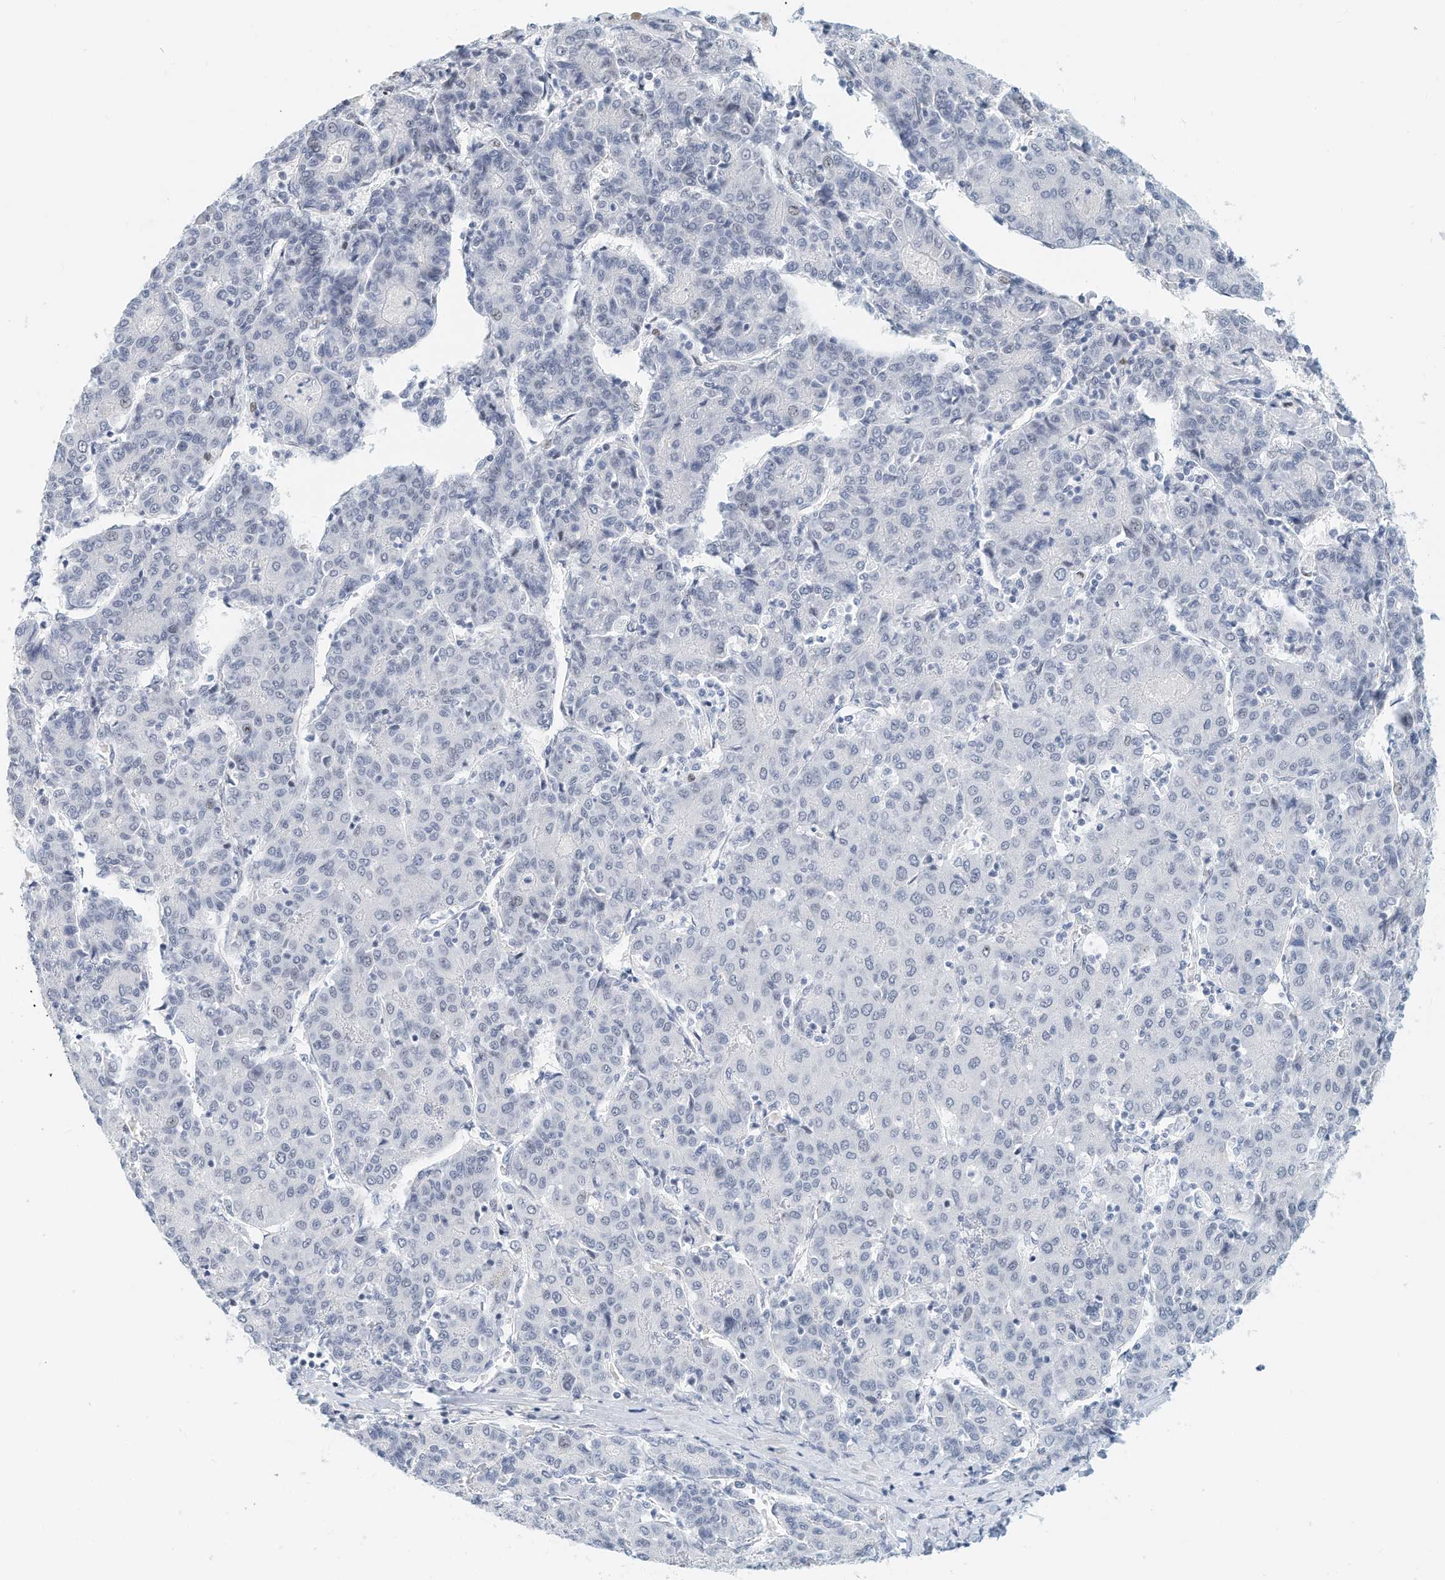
{"staining": {"intensity": "negative", "quantity": "none", "location": "none"}, "tissue": "liver cancer", "cell_type": "Tumor cells", "image_type": "cancer", "snomed": [{"axis": "morphology", "description": "Carcinoma, Hepatocellular, NOS"}, {"axis": "topography", "description": "Liver"}], "caption": "IHC photomicrograph of neoplastic tissue: human liver cancer (hepatocellular carcinoma) stained with DAB demonstrates no significant protein positivity in tumor cells.", "gene": "ARHGAP28", "patient": {"sex": "male", "age": 65}}